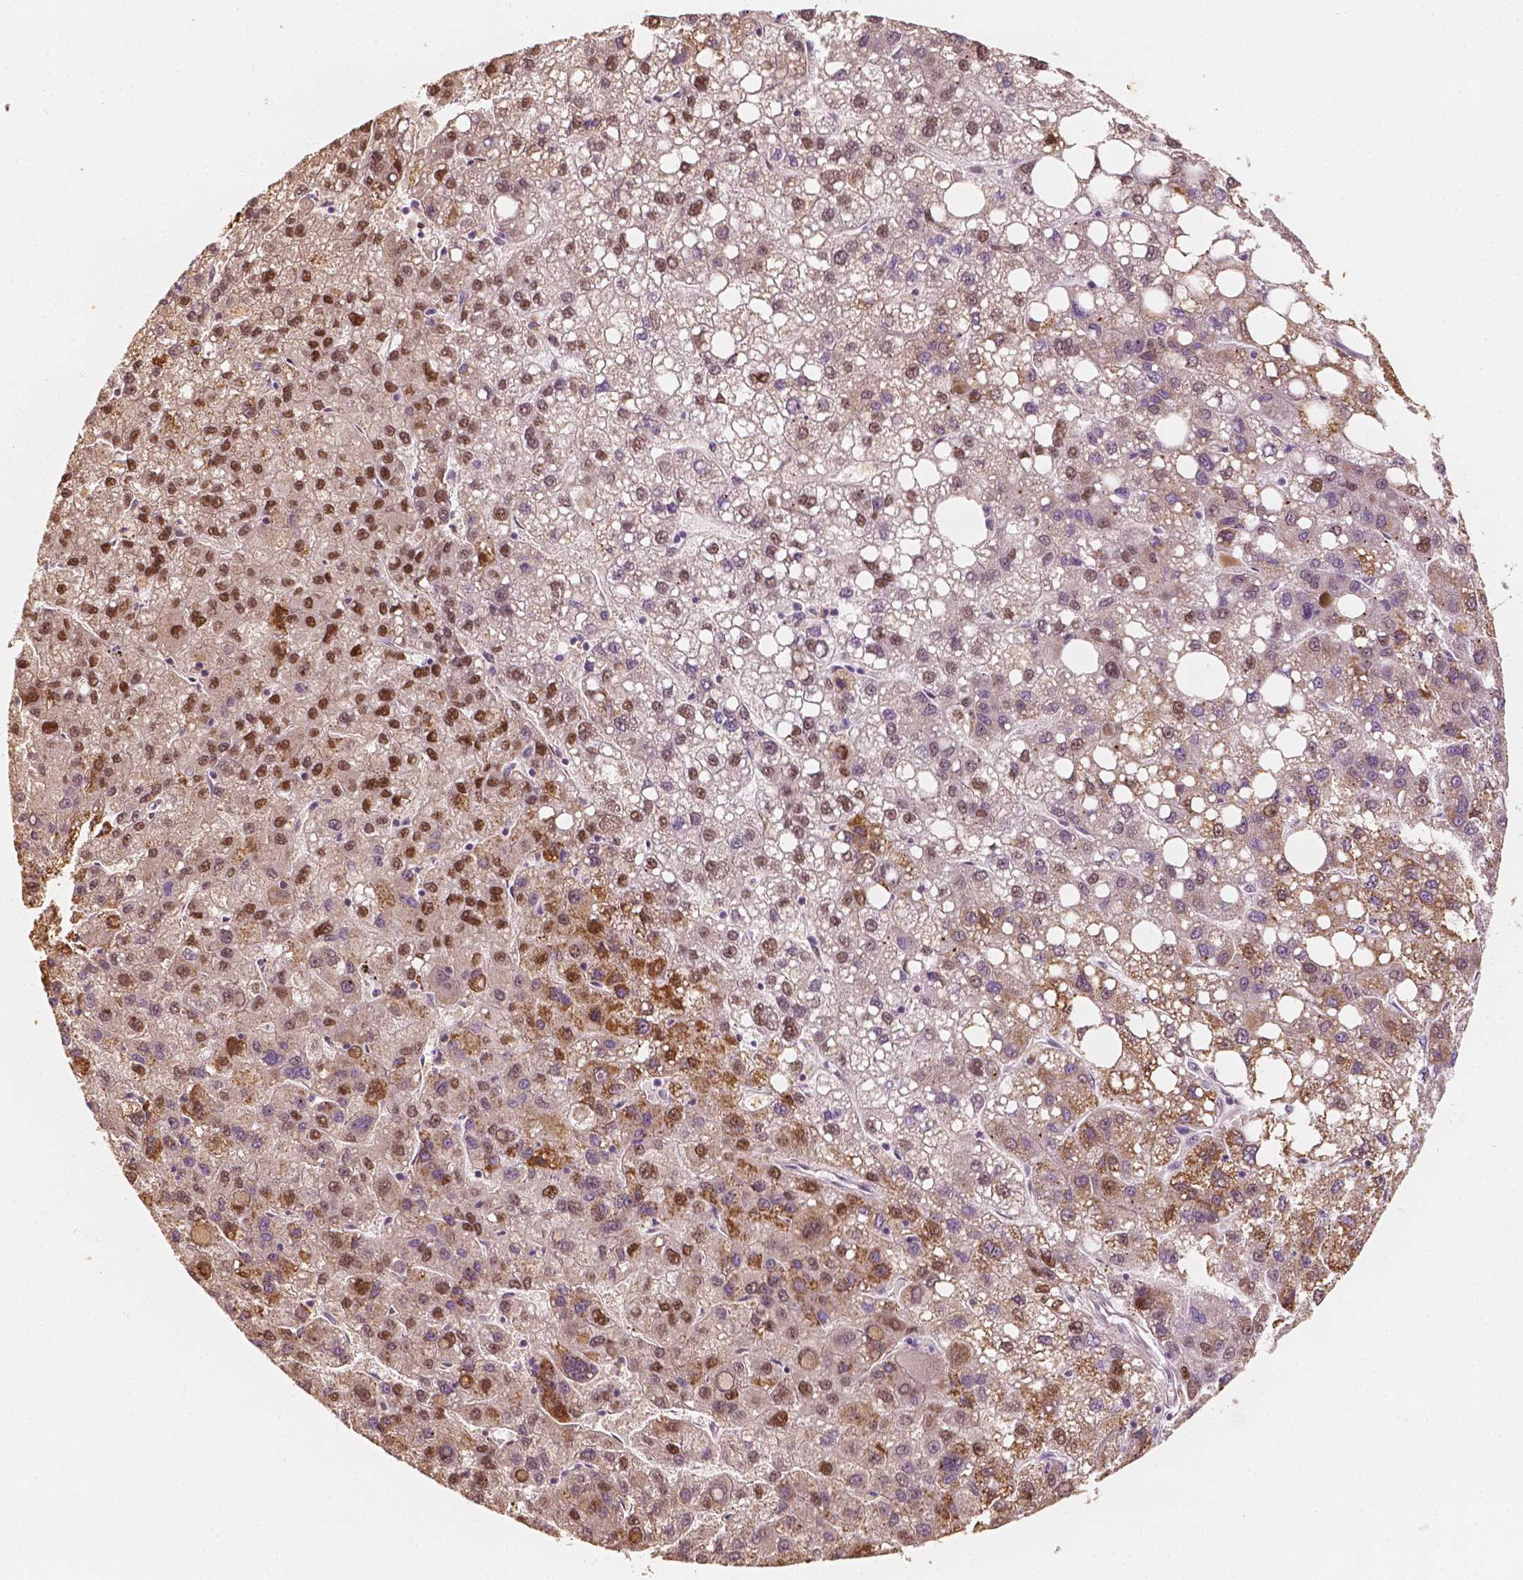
{"staining": {"intensity": "moderate", "quantity": "25%-75%", "location": "nuclear"}, "tissue": "liver cancer", "cell_type": "Tumor cells", "image_type": "cancer", "snomed": [{"axis": "morphology", "description": "Carcinoma, Hepatocellular, NOS"}, {"axis": "topography", "description": "Liver"}], "caption": "This is a micrograph of IHC staining of liver cancer (hepatocellular carcinoma), which shows moderate staining in the nuclear of tumor cells.", "gene": "TBC1D17", "patient": {"sex": "female", "age": 82}}